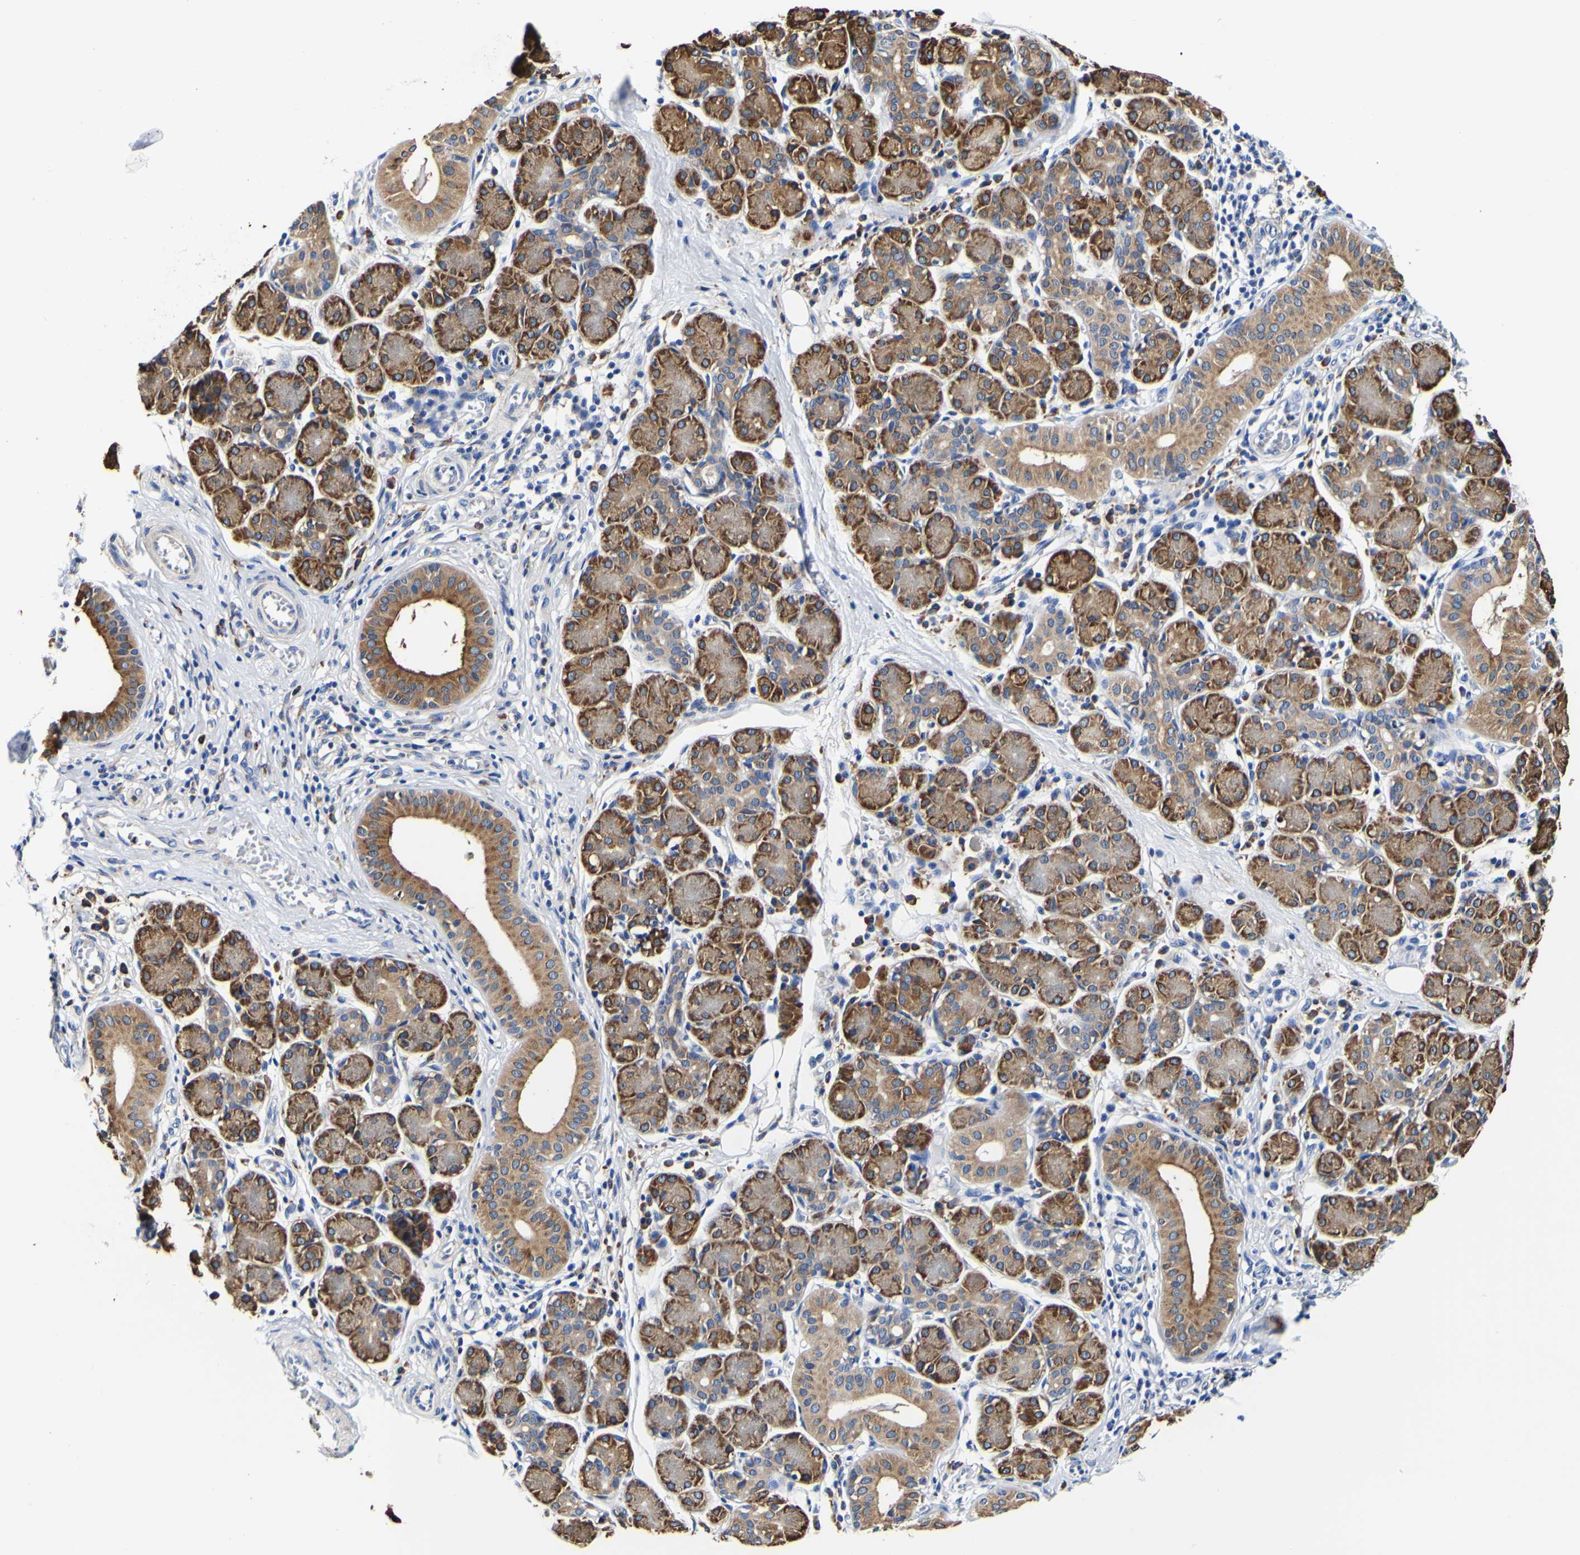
{"staining": {"intensity": "strong", "quantity": "25%-75%", "location": "cytoplasmic/membranous"}, "tissue": "salivary gland", "cell_type": "Glandular cells", "image_type": "normal", "snomed": [{"axis": "morphology", "description": "Normal tissue, NOS"}, {"axis": "morphology", "description": "Inflammation, NOS"}, {"axis": "topography", "description": "Lymph node"}, {"axis": "topography", "description": "Salivary gland"}], "caption": "DAB immunohistochemical staining of unremarkable salivary gland demonstrates strong cytoplasmic/membranous protein staining in about 25%-75% of glandular cells.", "gene": "P4HB", "patient": {"sex": "male", "age": 3}}